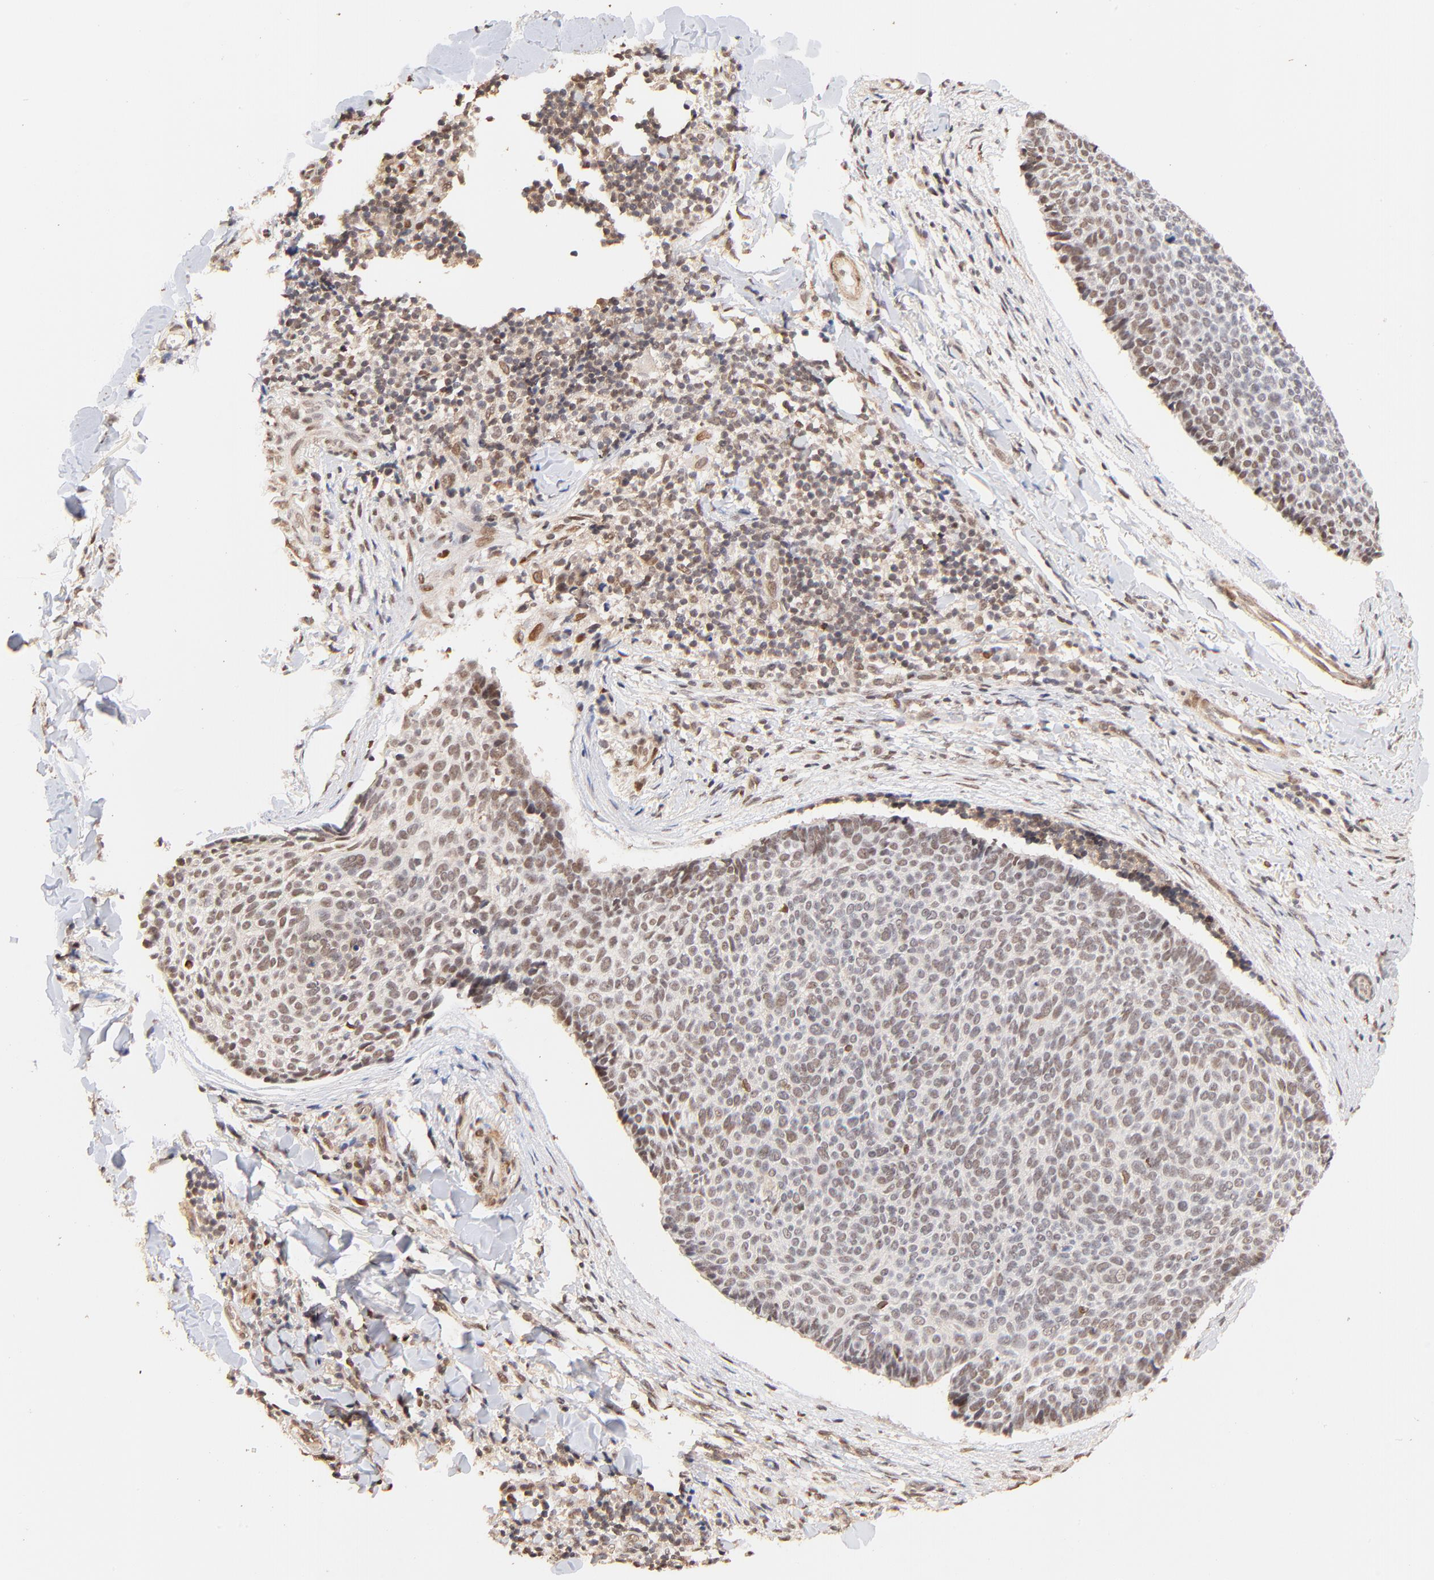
{"staining": {"intensity": "weak", "quantity": "25%-75%", "location": "nuclear"}, "tissue": "skin cancer", "cell_type": "Tumor cells", "image_type": "cancer", "snomed": [{"axis": "morphology", "description": "Normal tissue, NOS"}, {"axis": "morphology", "description": "Basal cell carcinoma"}, {"axis": "topography", "description": "Skin"}], "caption": "Protein analysis of basal cell carcinoma (skin) tissue displays weak nuclear positivity in approximately 25%-75% of tumor cells.", "gene": "ZFP92", "patient": {"sex": "female", "age": 57}}